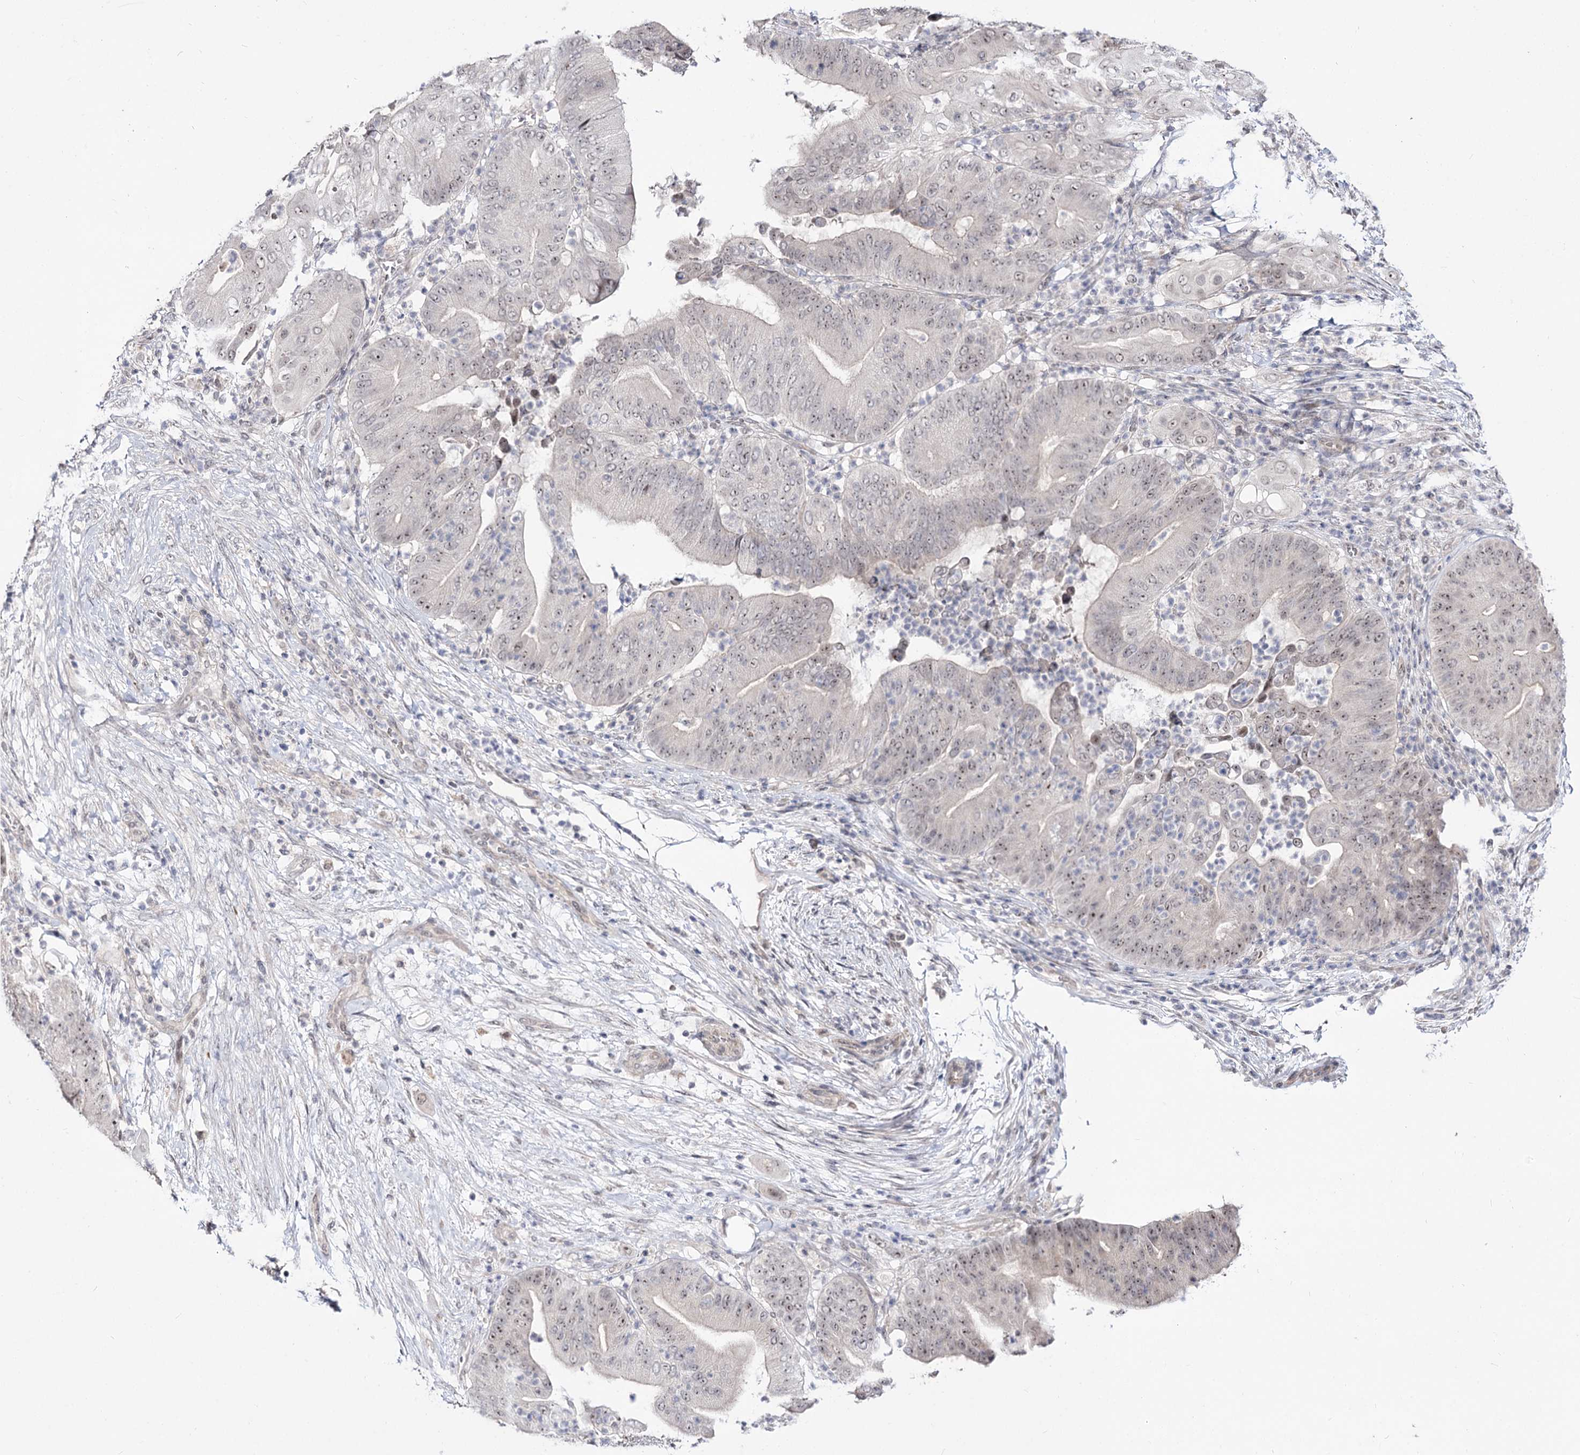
{"staining": {"intensity": "weak", "quantity": "<25%", "location": "nuclear"}, "tissue": "pancreatic cancer", "cell_type": "Tumor cells", "image_type": "cancer", "snomed": [{"axis": "morphology", "description": "Adenocarcinoma, NOS"}, {"axis": "topography", "description": "Pancreas"}], "caption": "Pancreatic cancer (adenocarcinoma) stained for a protein using immunohistochemistry (IHC) displays no positivity tumor cells.", "gene": "RRP9", "patient": {"sex": "female", "age": 77}}